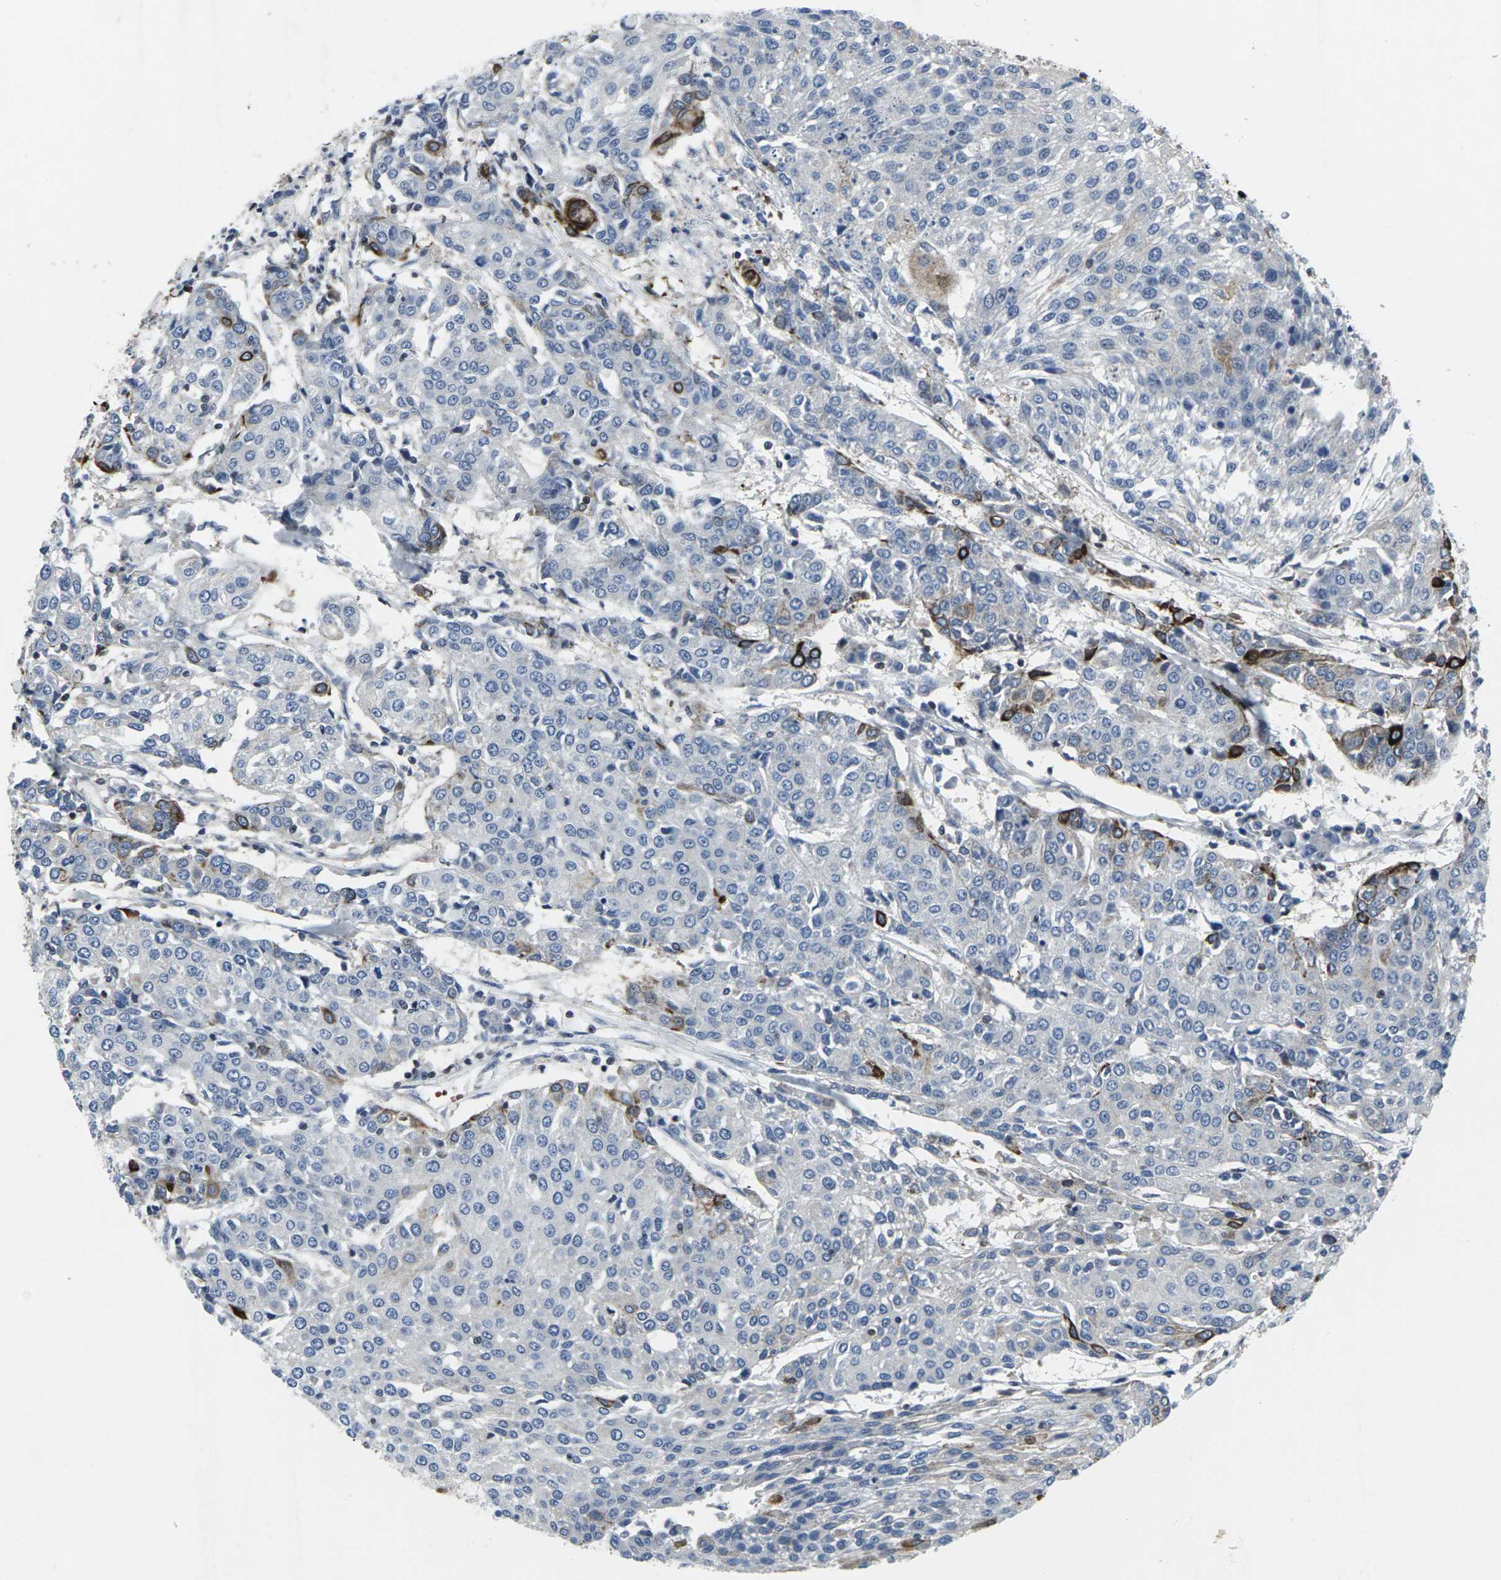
{"staining": {"intensity": "strong", "quantity": "<25%", "location": "cytoplasmic/membranous"}, "tissue": "urothelial cancer", "cell_type": "Tumor cells", "image_type": "cancer", "snomed": [{"axis": "morphology", "description": "Urothelial carcinoma, High grade"}, {"axis": "topography", "description": "Urinary bladder"}], "caption": "Urothelial cancer stained for a protein (brown) displays strong cytoplasmic/membranous positive staining in about <25% of tumor cells.", "gene": "STAT4", "patient": {"sex": "female", "age": 85}}